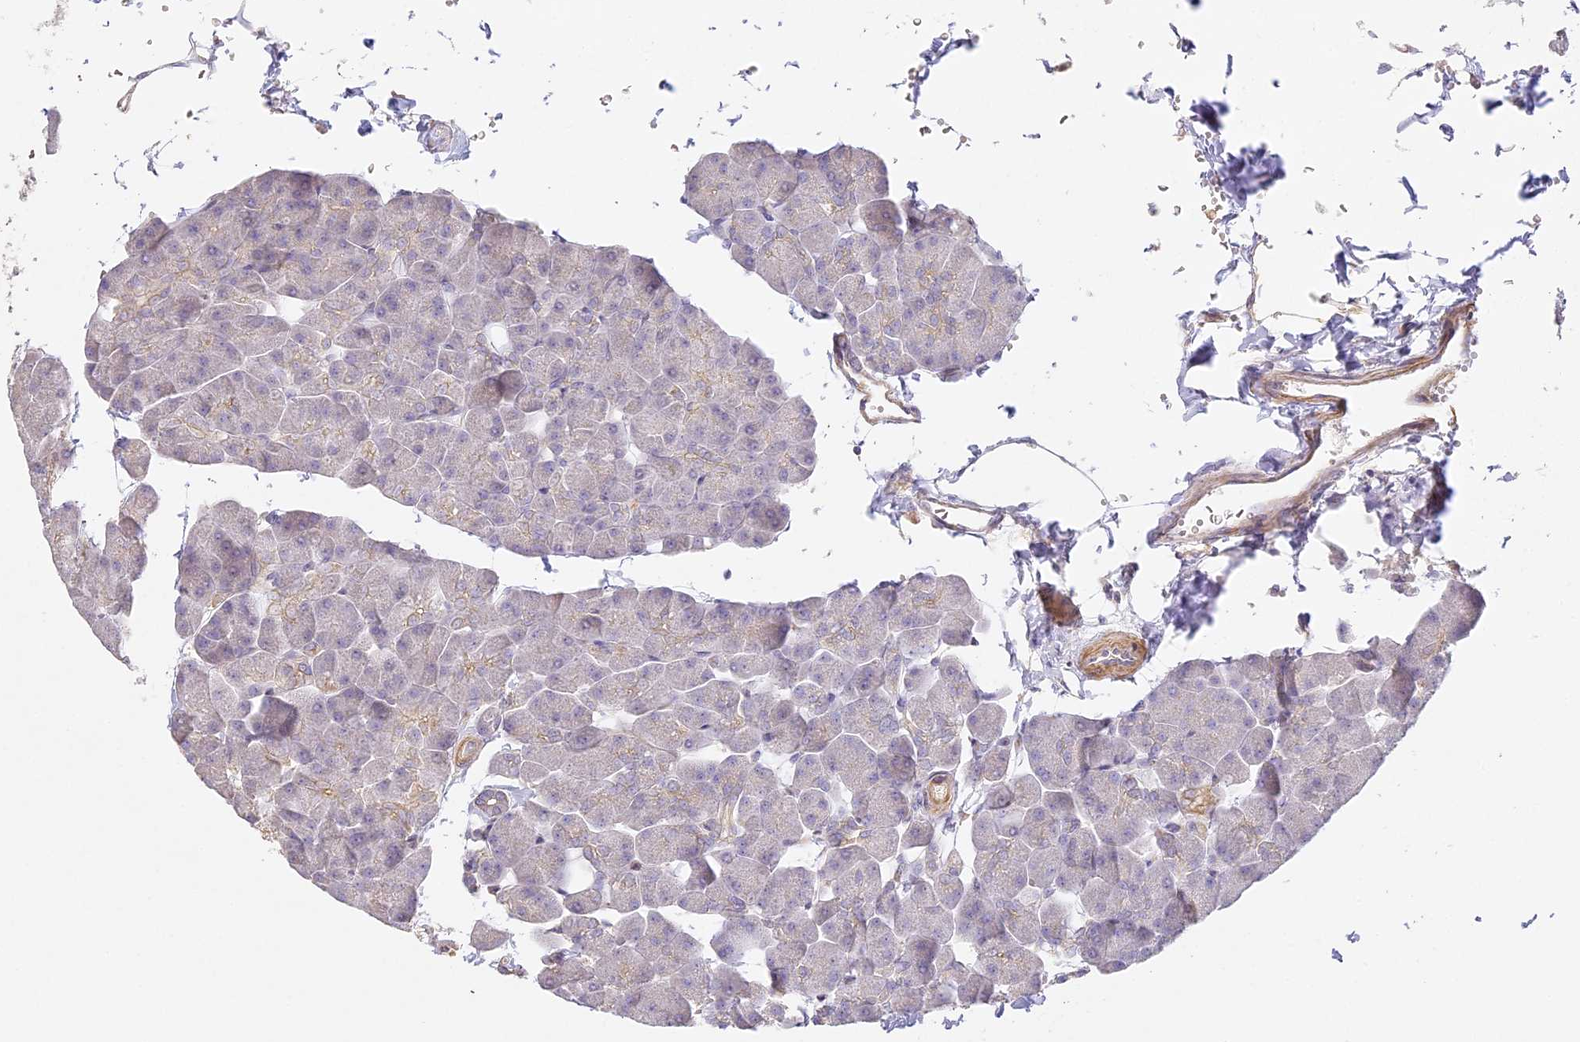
{"staining": {"intensity": "moderate", "quantity": "<25%", "location": "cytoplasmic/membranous"}, "tissue": "pancreas", "cell_type": "Exocrine glandular cells", "image_type": "normal", "snomed": [{"axis": "morphology", "description": "Normal tissue, NOS"}, {"axis": "topography", "description": "Pancreas"}], "caption": "Brown immunohistochemical staining in unremarkable pancreas exhibits moderate cytoplasmic/membranous positivity in approximately <25% of exocrine glandular cells. Using DAB (3,3'-diaminobenzidine) (brown) and hematoxylin (blue) stains, captured at high magnification using brightfield microscopy.", "gene": "MED28", "patient": {"sex": "male", "age": 35}}